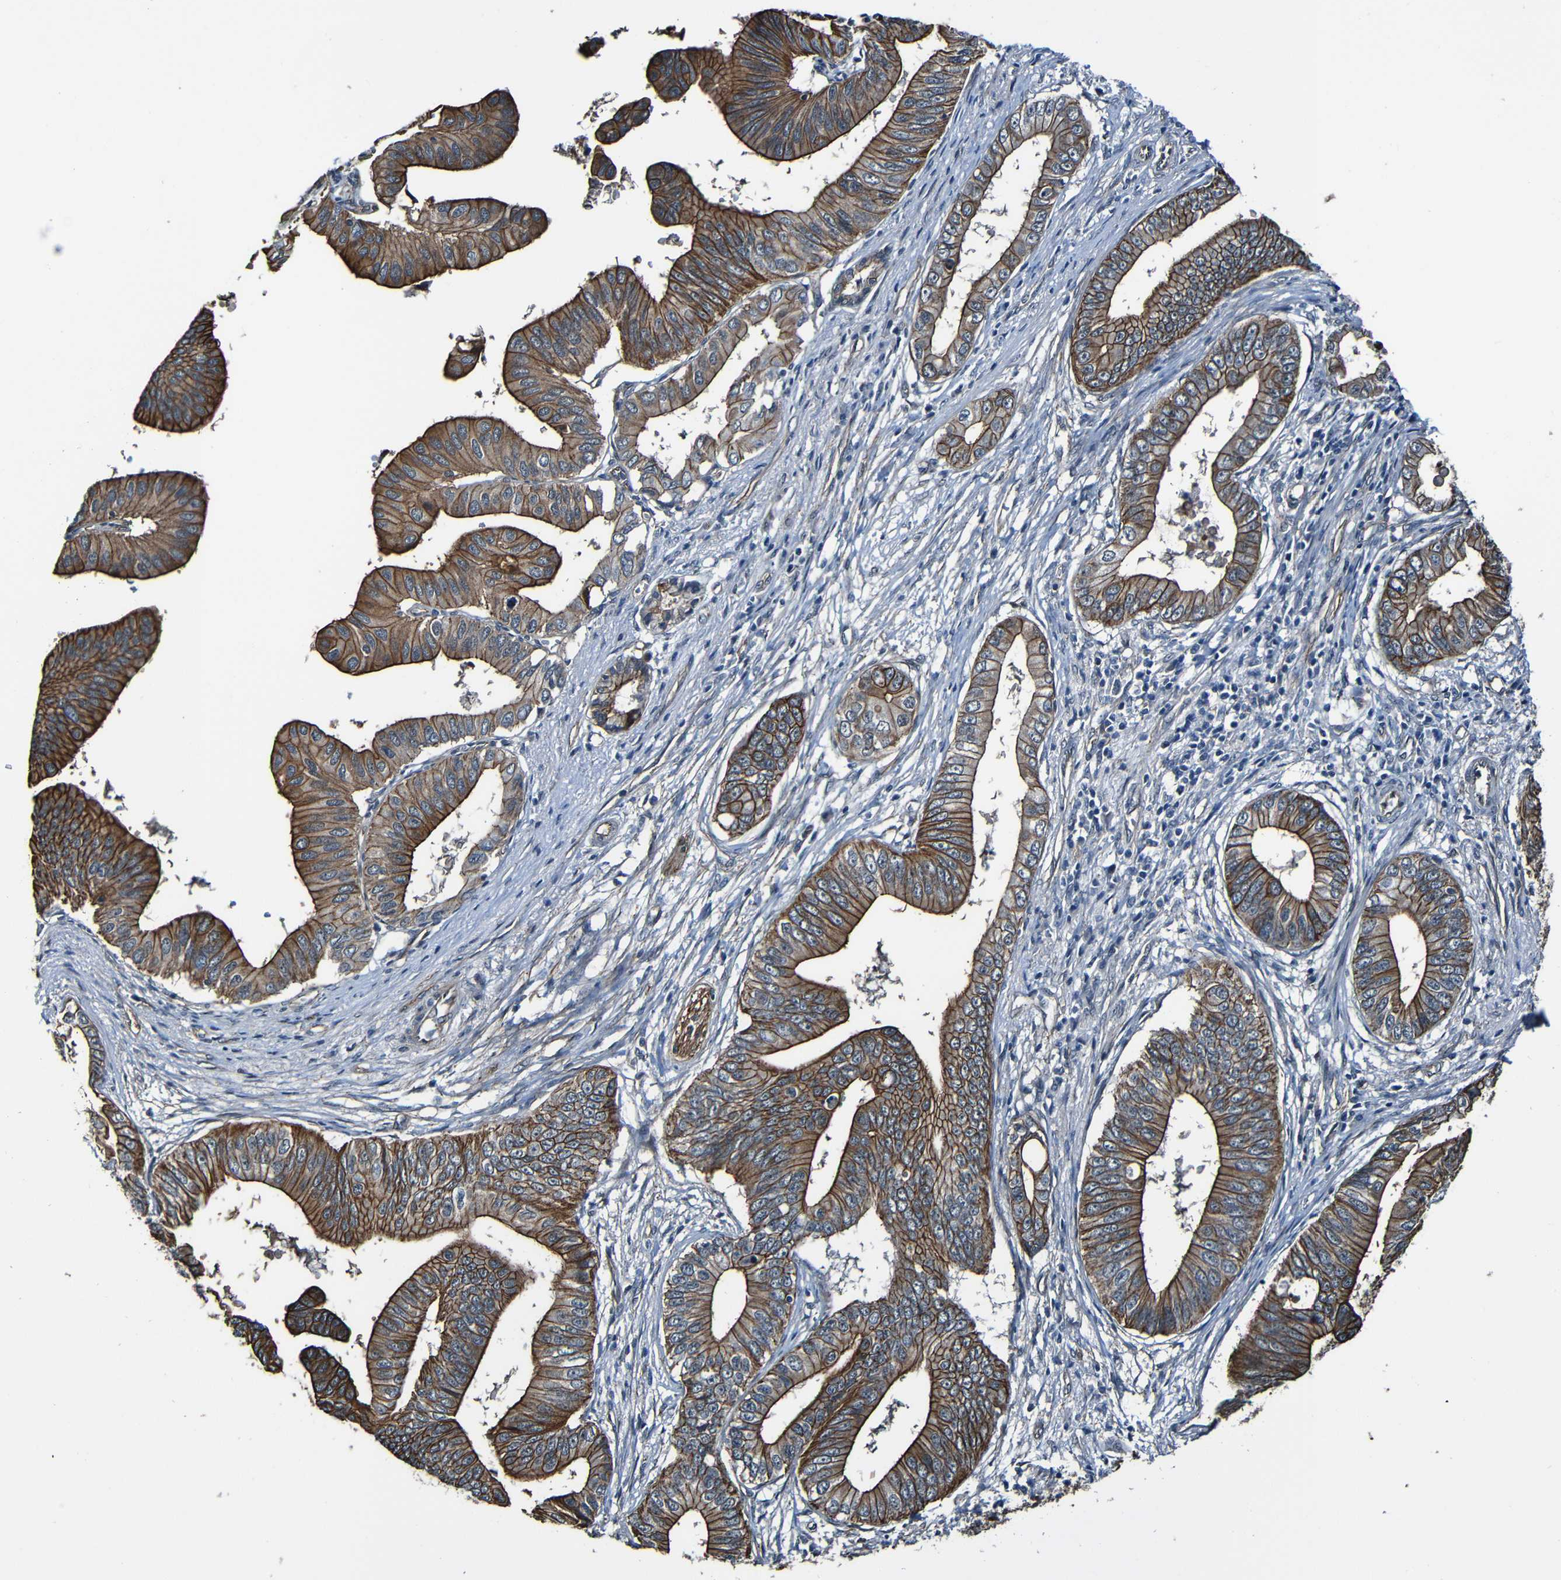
{"staining": {"intensity": "moderate", "quantity": "25%-75%", "location": "cytoplasmic/membranous"}, "tissue": "pancreatic cancer", "cell_type": "Tumor cells", "image_type": "cancer", "snomed": [{"axis": "morphology", "description": "Adenocarcinoma, NOS"}, {"axis": "topography", "description": "Pancreas"}], "caption": "A photomicrograph of human pancreatic adenocarcinoma stained for a protein displays moderate cytoplasmic/membranous brown staining in tumor cells.", "gene": "LGR5", "patient": {"sex": "male", "age": 77}}